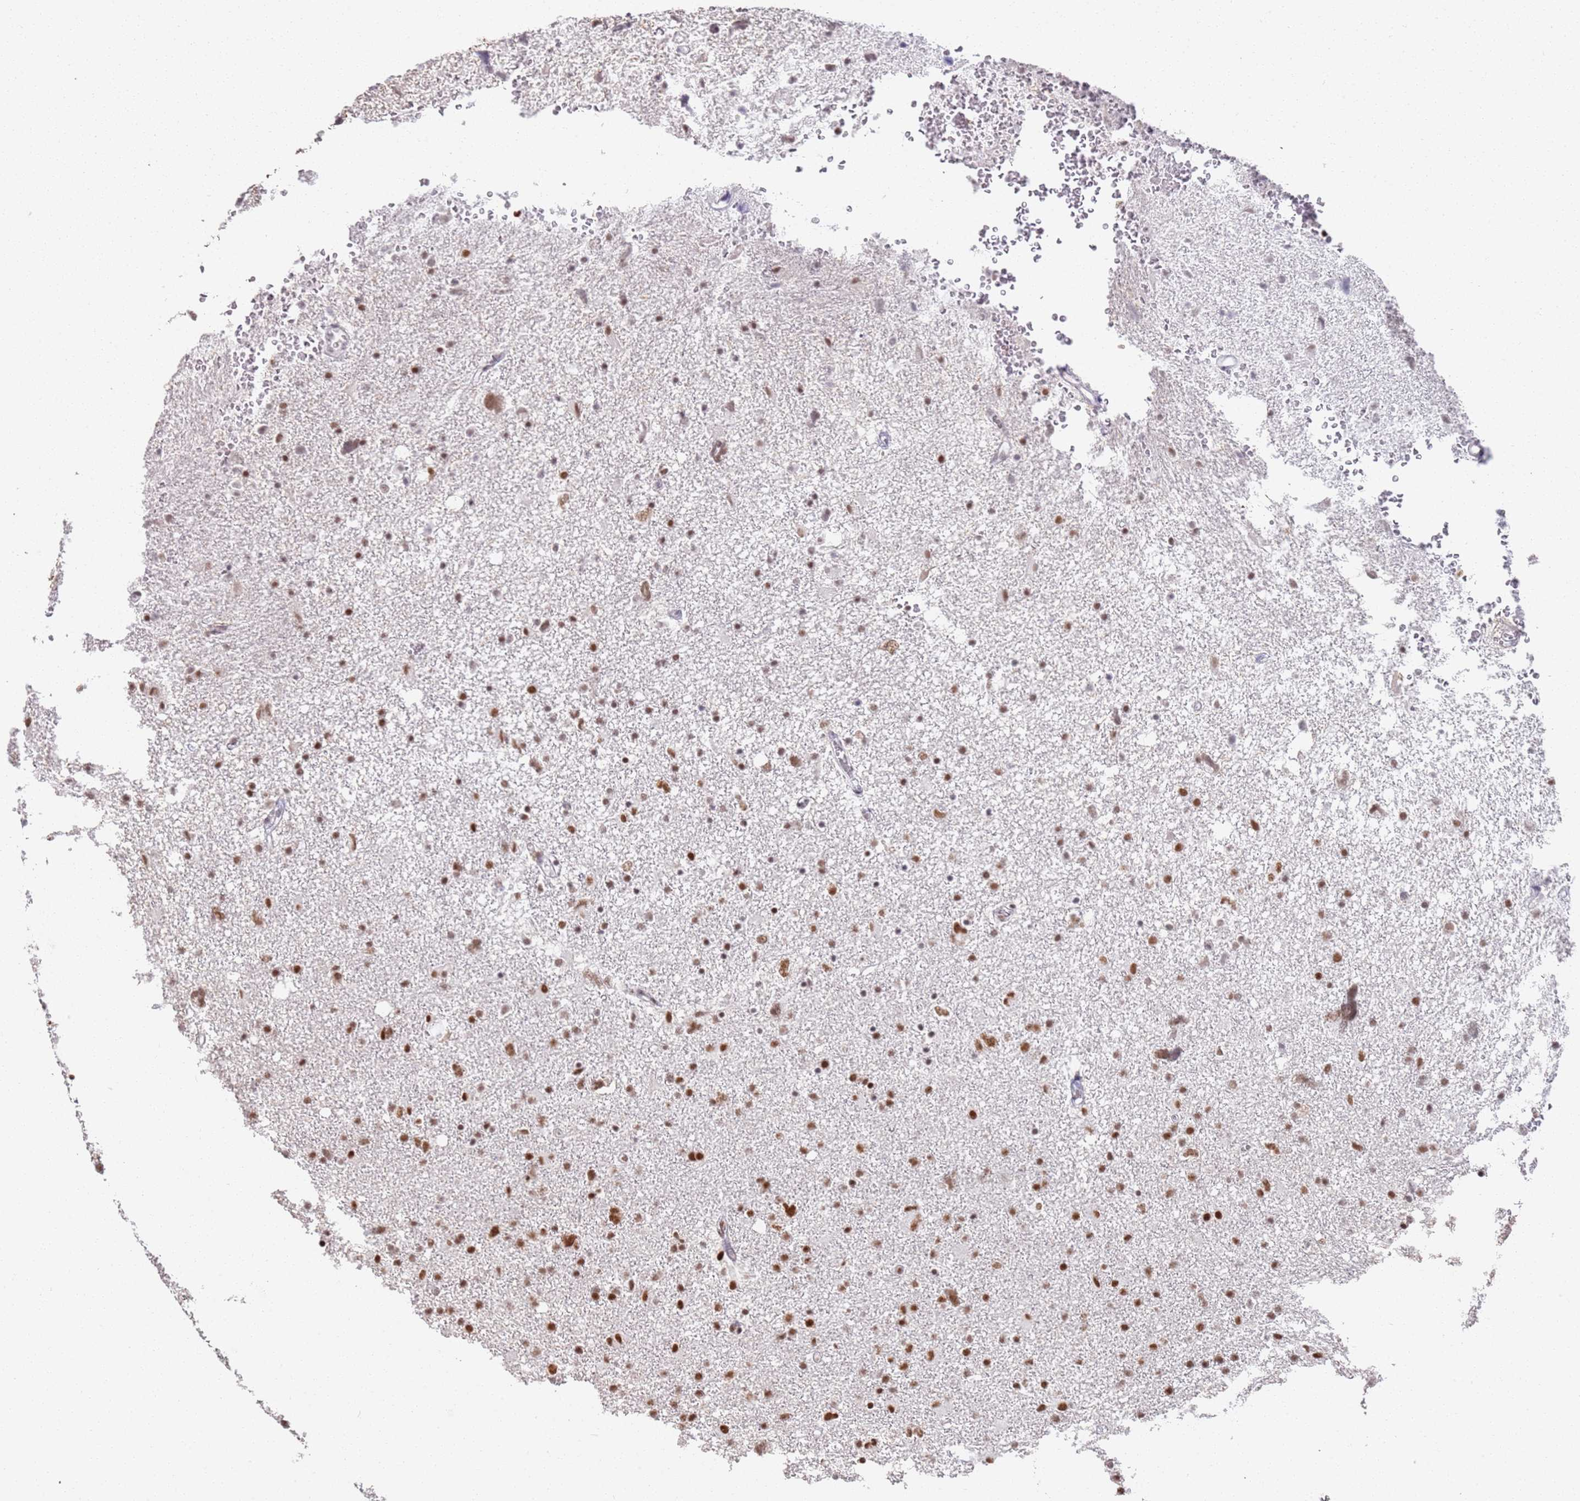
{"staining": {"intensity": "moderate", "quantity": ">75%", "location": "nuclear"}, "tissue": "glioma", "cell_type": "Tumor cells", "image_type": "cancer", "snomed": [{"axis": "morphology", "description": "Glioma, malignant, High grade"}, {"axis": "topography", "description": "Brain"}], "caption": "A medium amount of moderate nuclear expression is seen in about >75% of tumor cells in high-grade glioma (malignant) tissue.", "gene": "AKAP8L", "patient": {"sex": "male", "age": 61}}